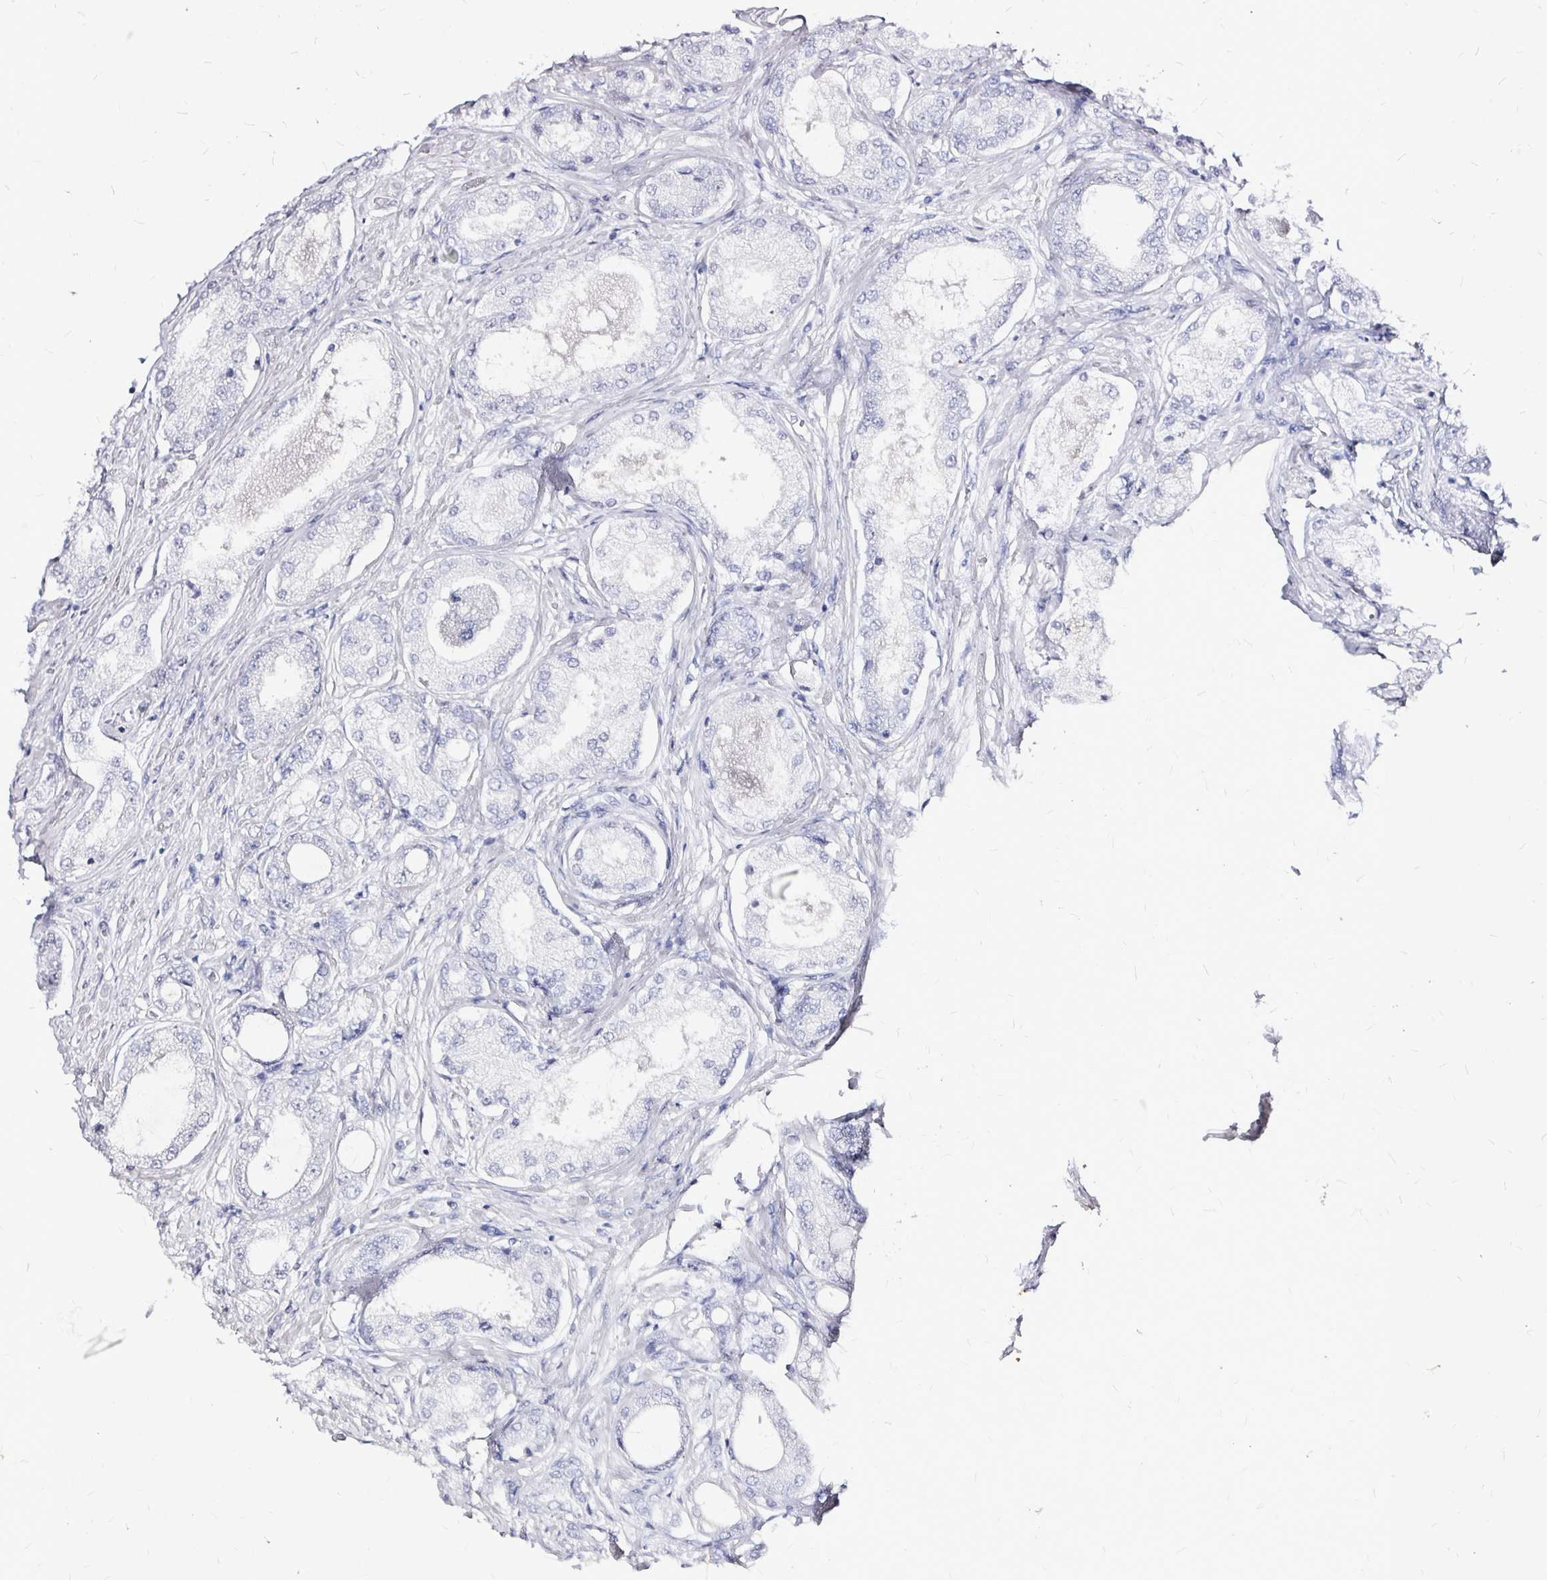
{"staining": {"intensity": "negative", "quantity": "none", "location": "none"}, "tissue": "prostate cancer", "cell_type": "Tumor cells", "image_type": "cancer", "snomed": [{"axis": "morphology", "description": "Adenocarcinoma, Low grade"}, {"axis": "topography", "description": "Prostate"}], "caption": "Immunohistochemistry (IHC) micrograph of human prostate low-grade adenocarcinoma stained for a protein (brown), which displays no staining in tumor cells.", "gene": "LUZP4", "patient": {"sex": "male", "age": 68}}